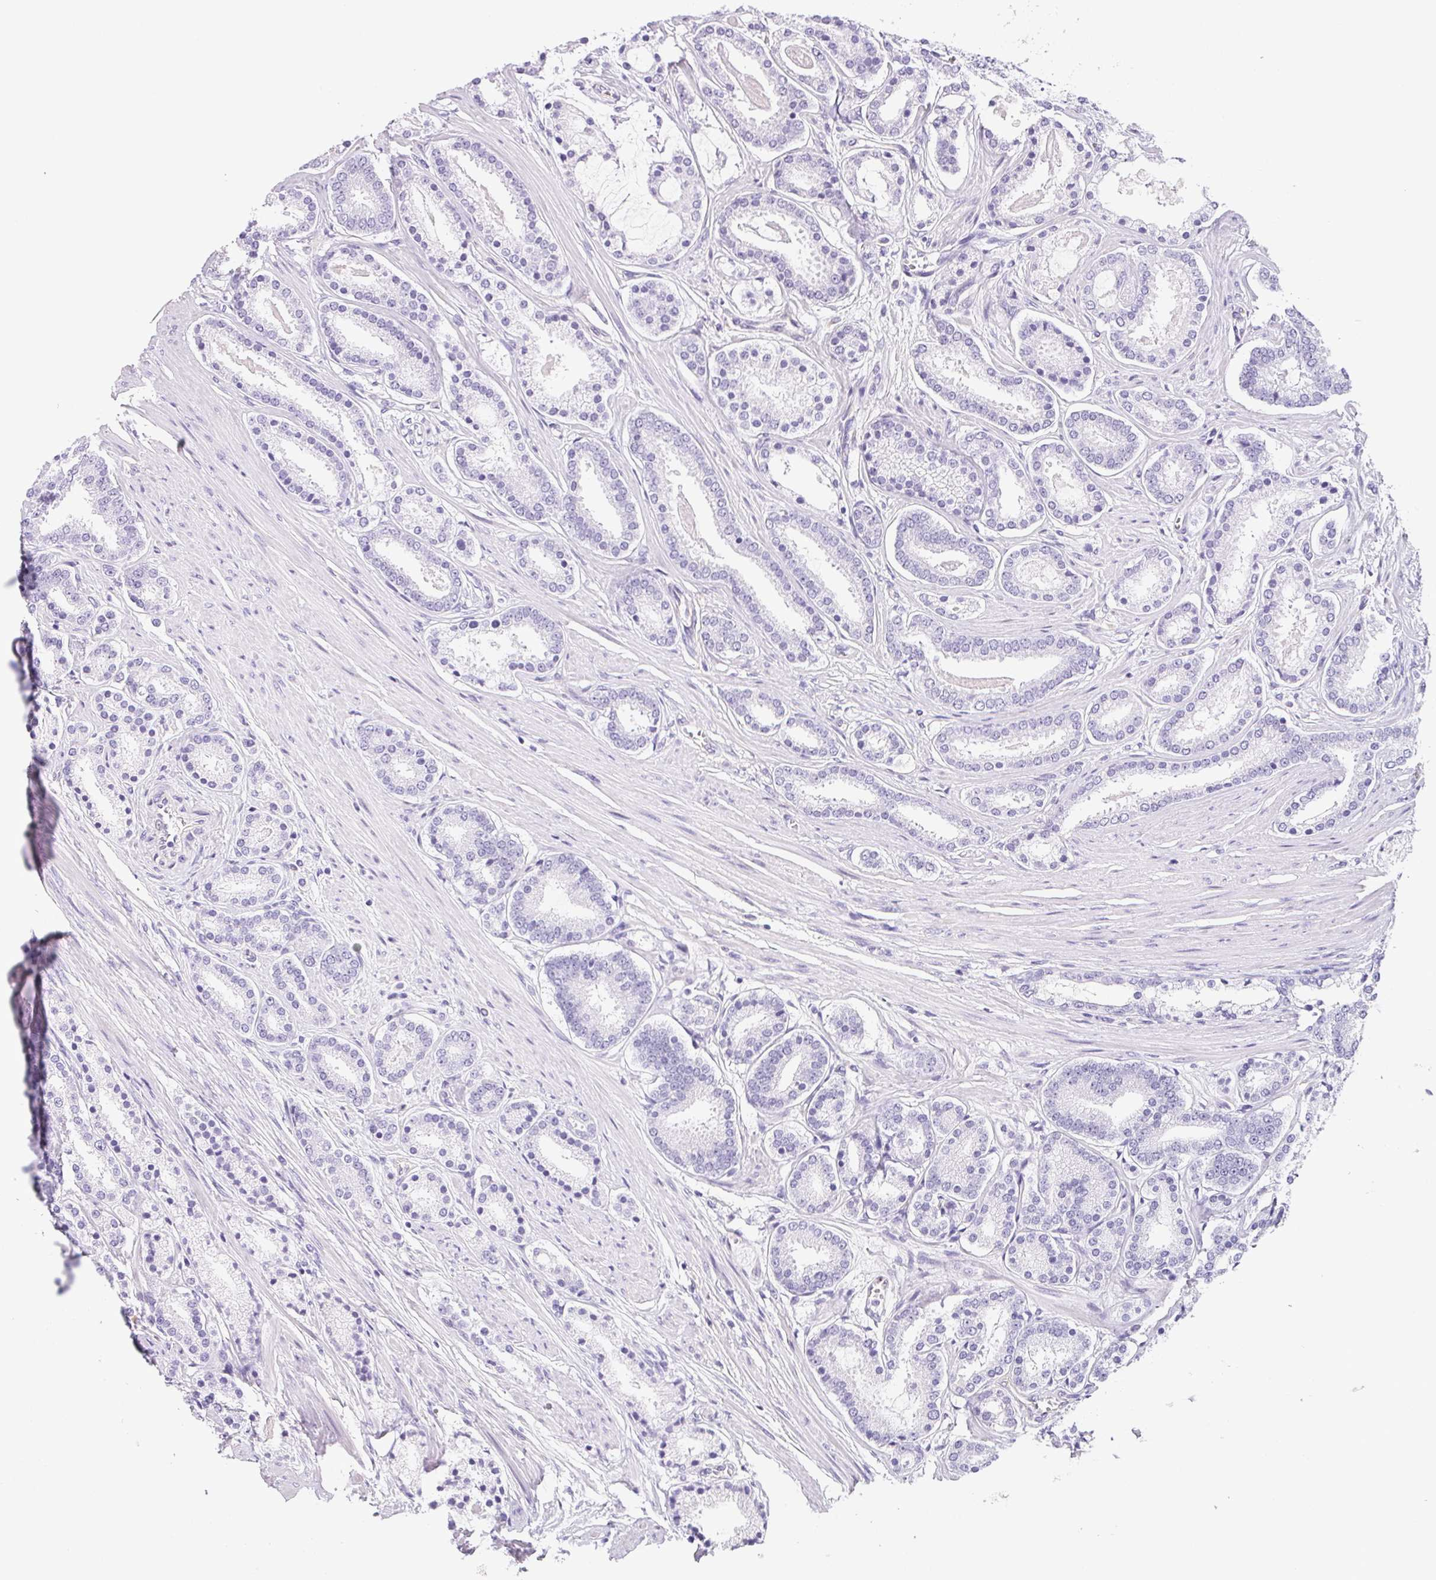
{"staining": {"intensity": "negative", "quantity": "none", "location": "none"}, "tissue": "prostate cancer", "cell_type": "Tumor cells", "image_type": "cancer", "snomed": [{"axis": "morphology", "description": "Adenocarcinoma, High grade"}, {"axis": "topography", "description": "Prostate"}], "caption": "A photomicrograph of prostate cancer (high-grade adenocarcinoma) stained for a protein exhibits no brown staining in tumor cells.", "gene": "PRSS3", "patient": {"sex": "male", "age": 63}}